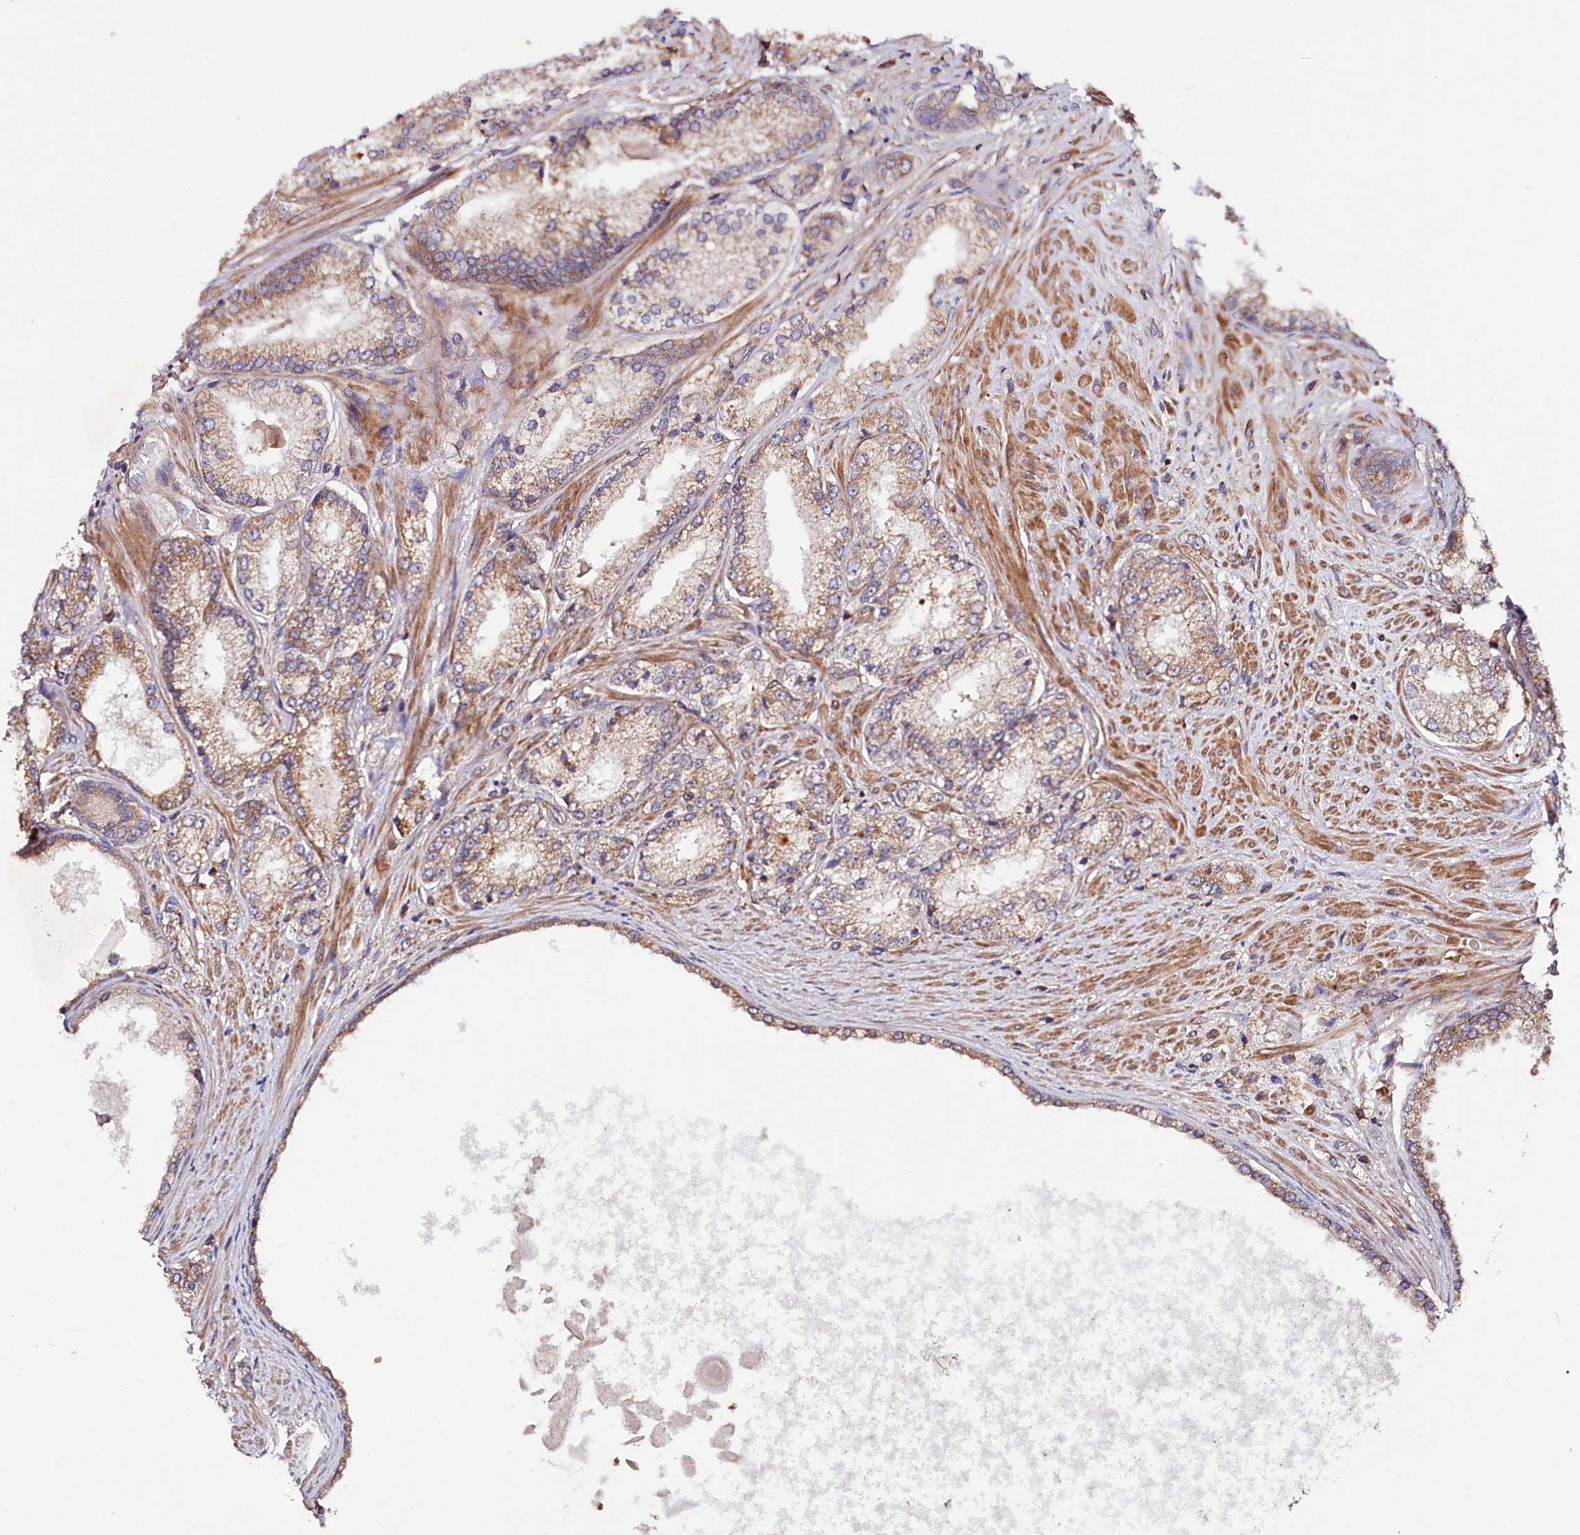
{"staining": {"intensity": "weak", "quantity": ">75%", "location": "cytoplasmic/membranous"}, "tissue": "prostate cancer", "cell_type": "Tumor cells", "image_type": "cancer", "snomed": [{"axis": "morphology", "description": "Adenocarcinoma, High grade"}, {"axis": "topography", "description": "Prostate"}], "caption": "This is a histology image of IHC staining of prostate cancer (adenocarcinoma (high-grade)), which shows weak positivity in the cytoplasmic/membranous of tumor cells.", "gene": "CEP295", "patient": {"sex": "male", "age": 66}}